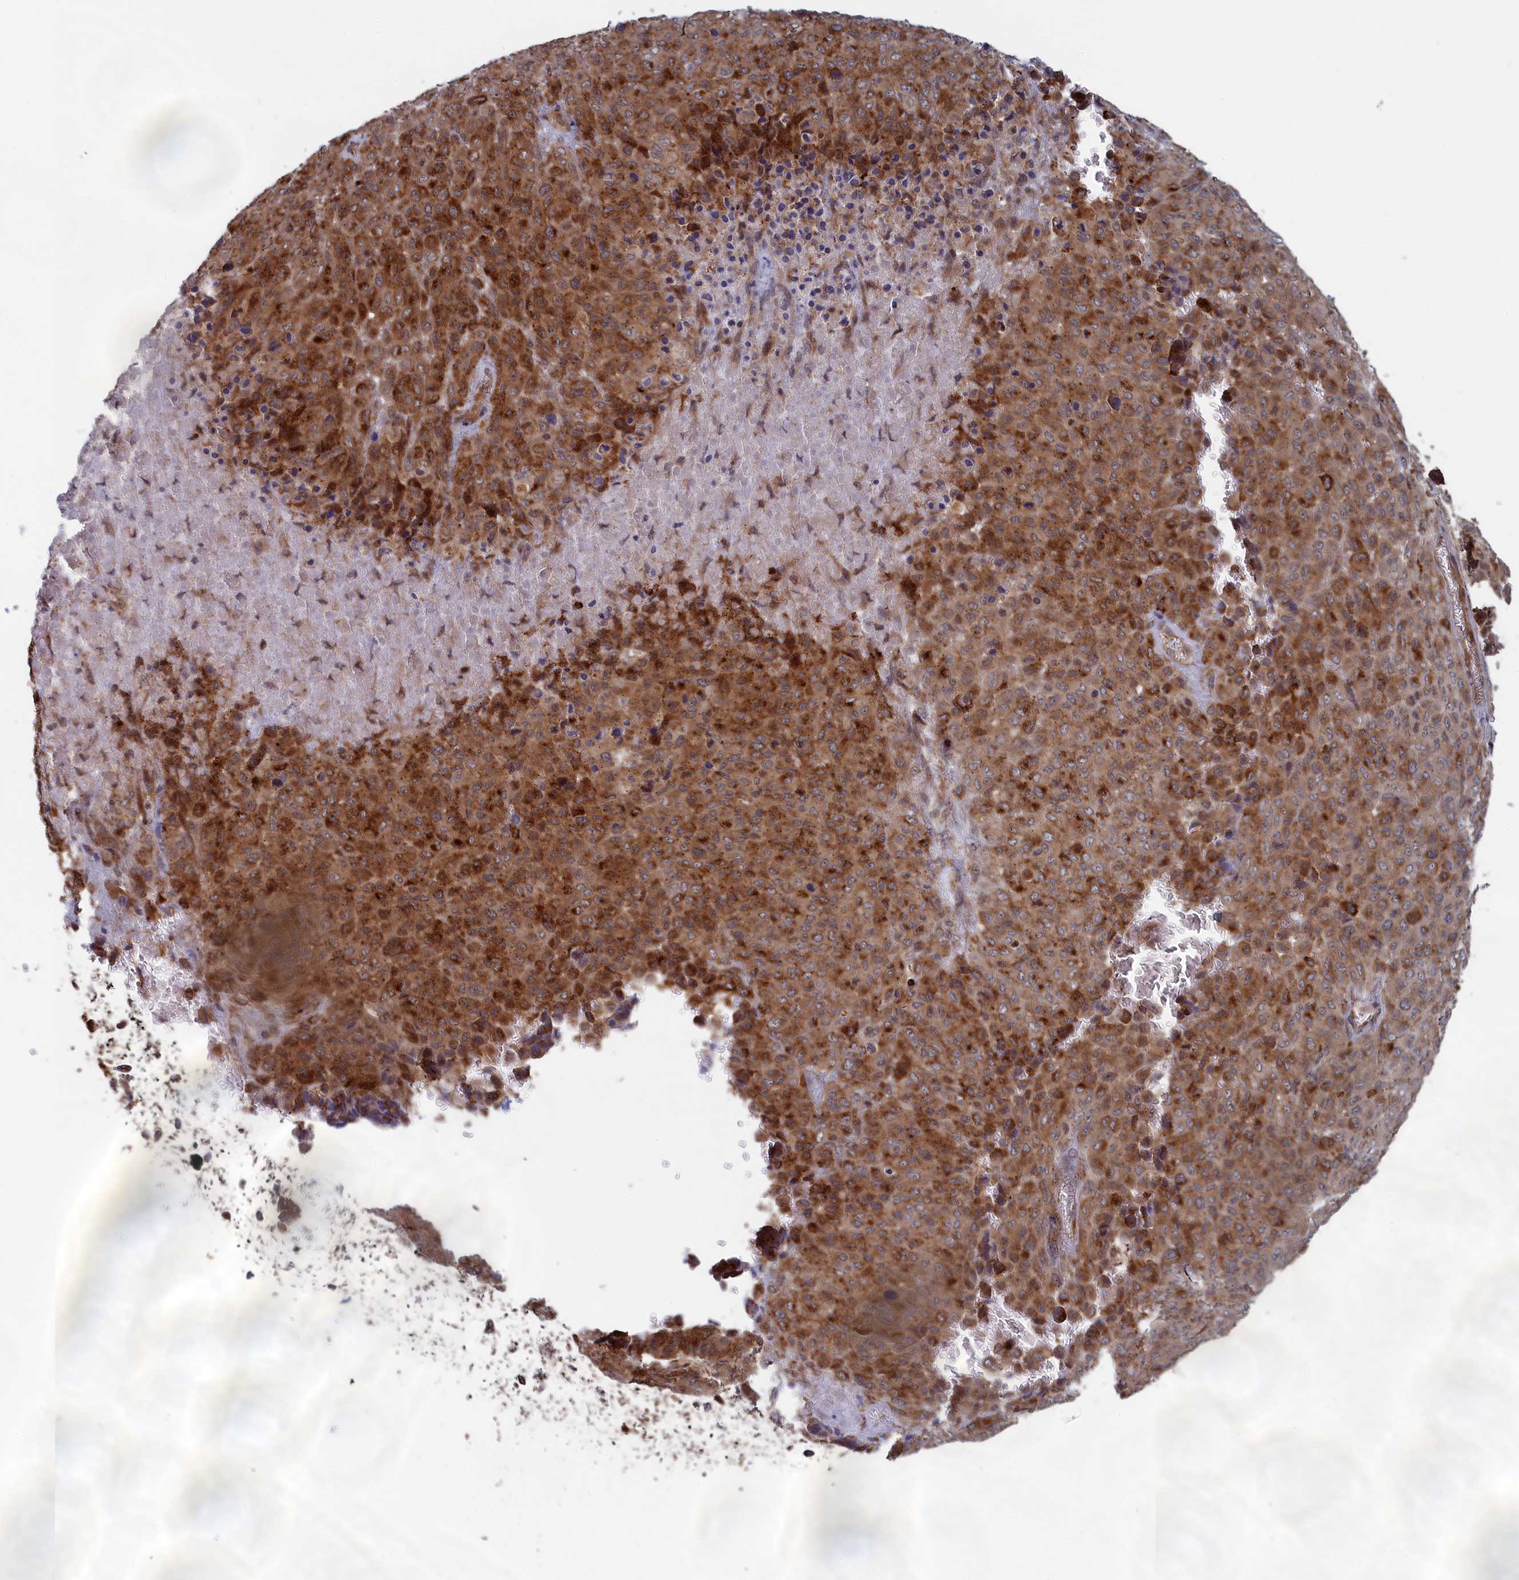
{"staining": {"intensity": "moderate", "quantity": ">75%", "location": "cytoplasmic/membranous"}, "tissue": "melanoma", "cell_type": "Tumor cells", "image_type": "cancer", "snomed": [{"axis": "morphology", "description": "Malignant melanoma, Metastatic site"}, {"axis": "topography", "description": "Skin"}], "caption": "Protein staining of melanoma tissue demonstrates moderate cytoplasmic/membranous staining in approximately >75% of tumor cells. Nuclei are stained in blue.", "gene": "TRAPPC2L", "patient": {"sex": "female", "age": 81}}